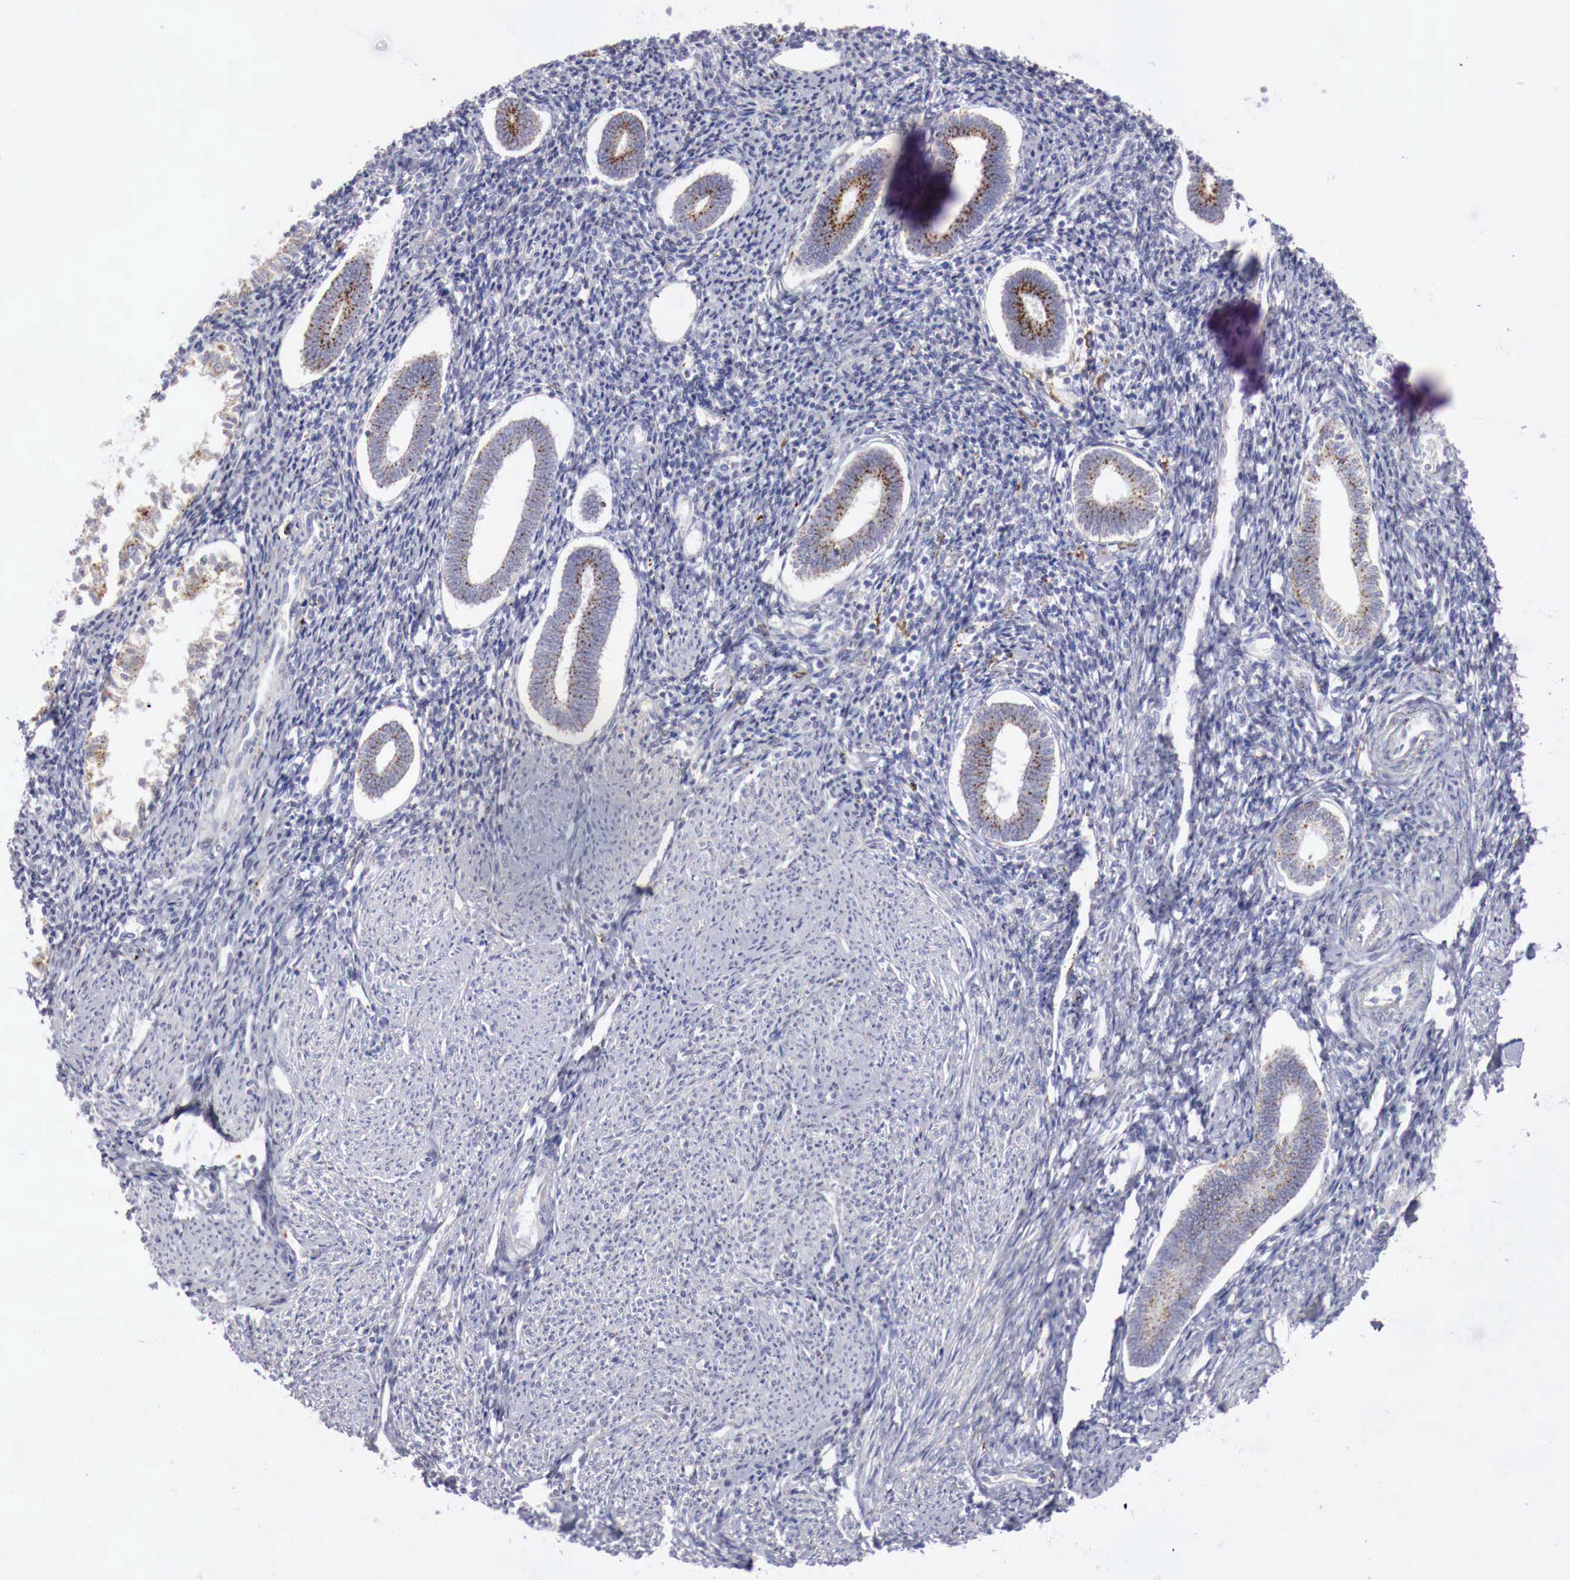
{"staining": {"intensity": "negative", "quantity": "none", "location": "none"}, "tissue": "endometrium", "cell_type": "Cells in endometrial stroma", "image_type": "normal", "snomed": [{"axis": "morphology", "description": "Normal tissue, NOS"}, {"axis": "topography", "description": "Endometrium"}], "caption": "High power microscopy histopathology image of an immunohistochemistry (IHC) micrograph of benign endometrium, revealing no significant staining in cells in endometrial stroma.", "gene": "GLA", "patient": {"sex": "female", "age": 52}}